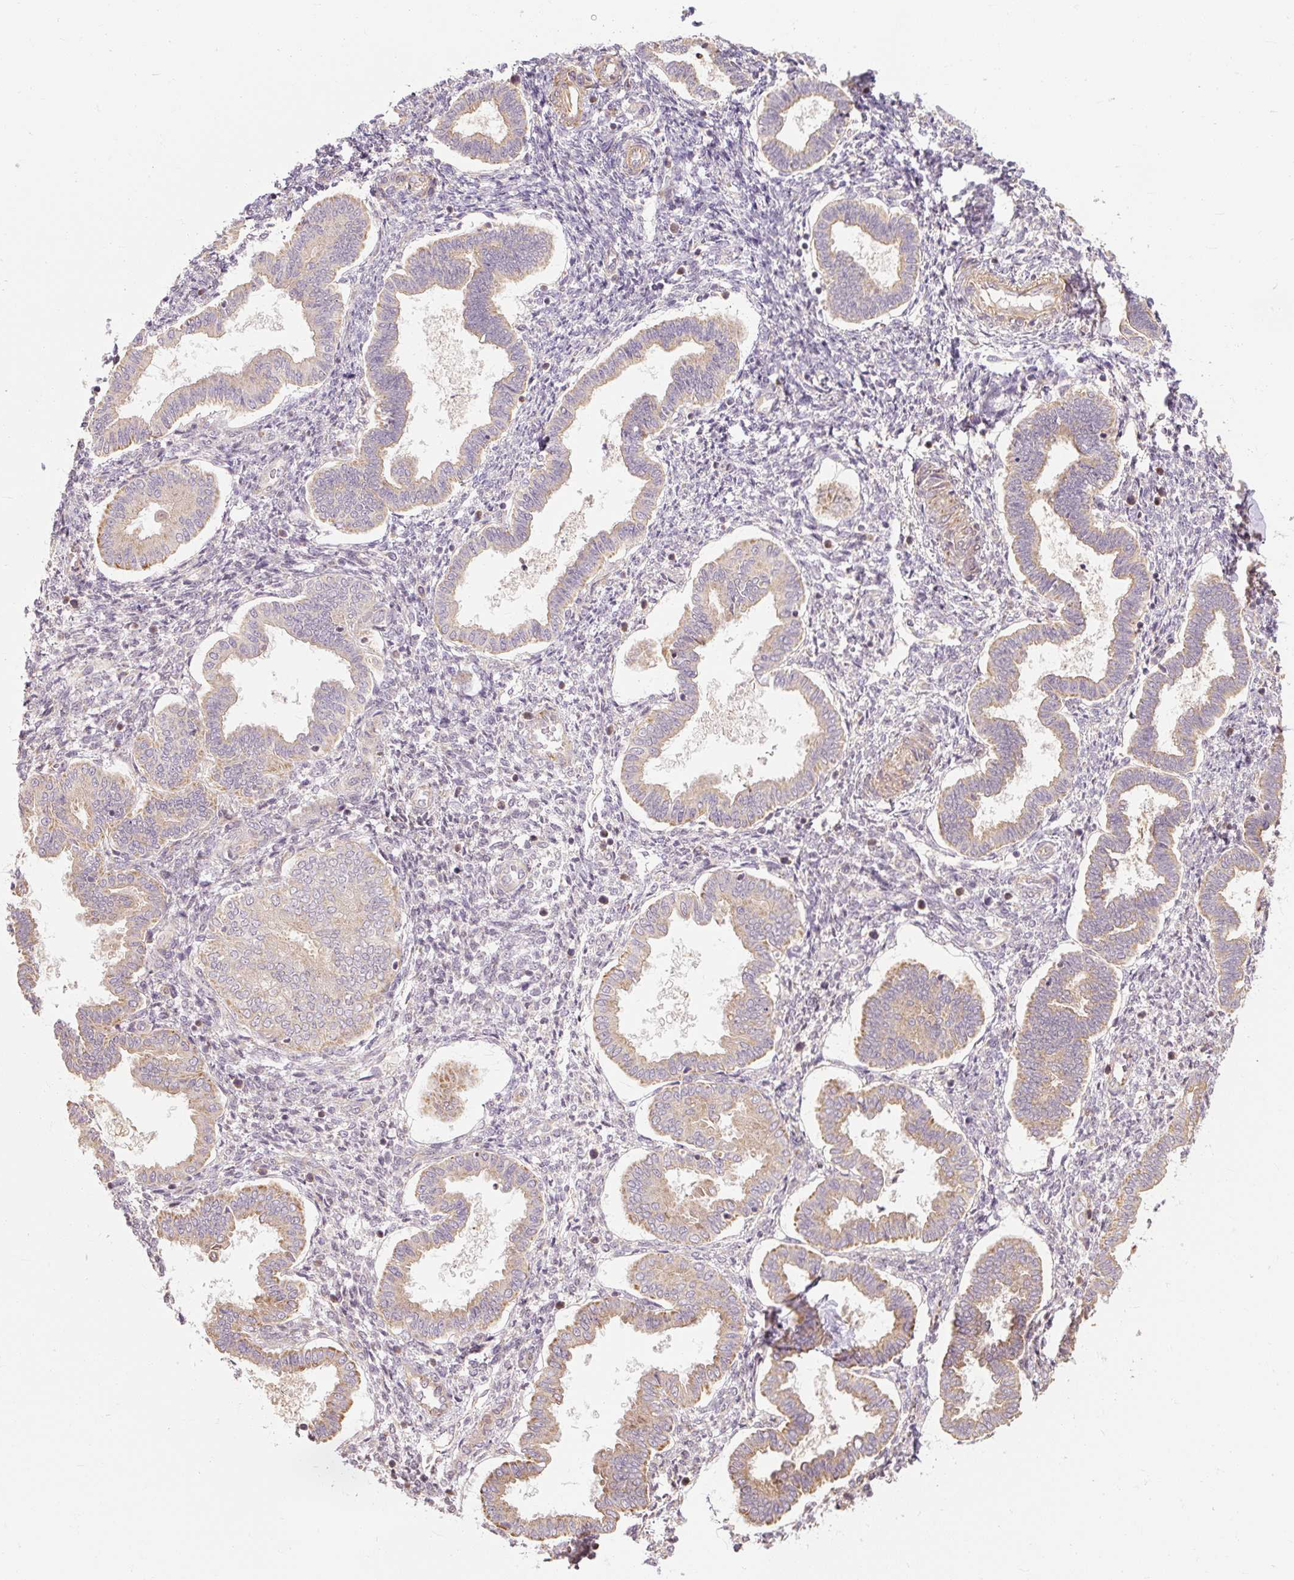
{"staining": {"intensity": "negative", "quantity": "none", "location": "none"}, "tissue": "endometrium", "cell_type": "Cells in endometrial stroma", "image_type": "normal", "snomed": [{"axis": "morphology", "description": "Normal tissue, NOS"}, {"axis": "topography", "description": "Endometrium"}], "caption": "Immunohistochemistry of benign endometrium exhibits no staining in cells in endometrial stroma.", "gene": "RB1CC1", "patient": {"sex": "female", "age": 24}}